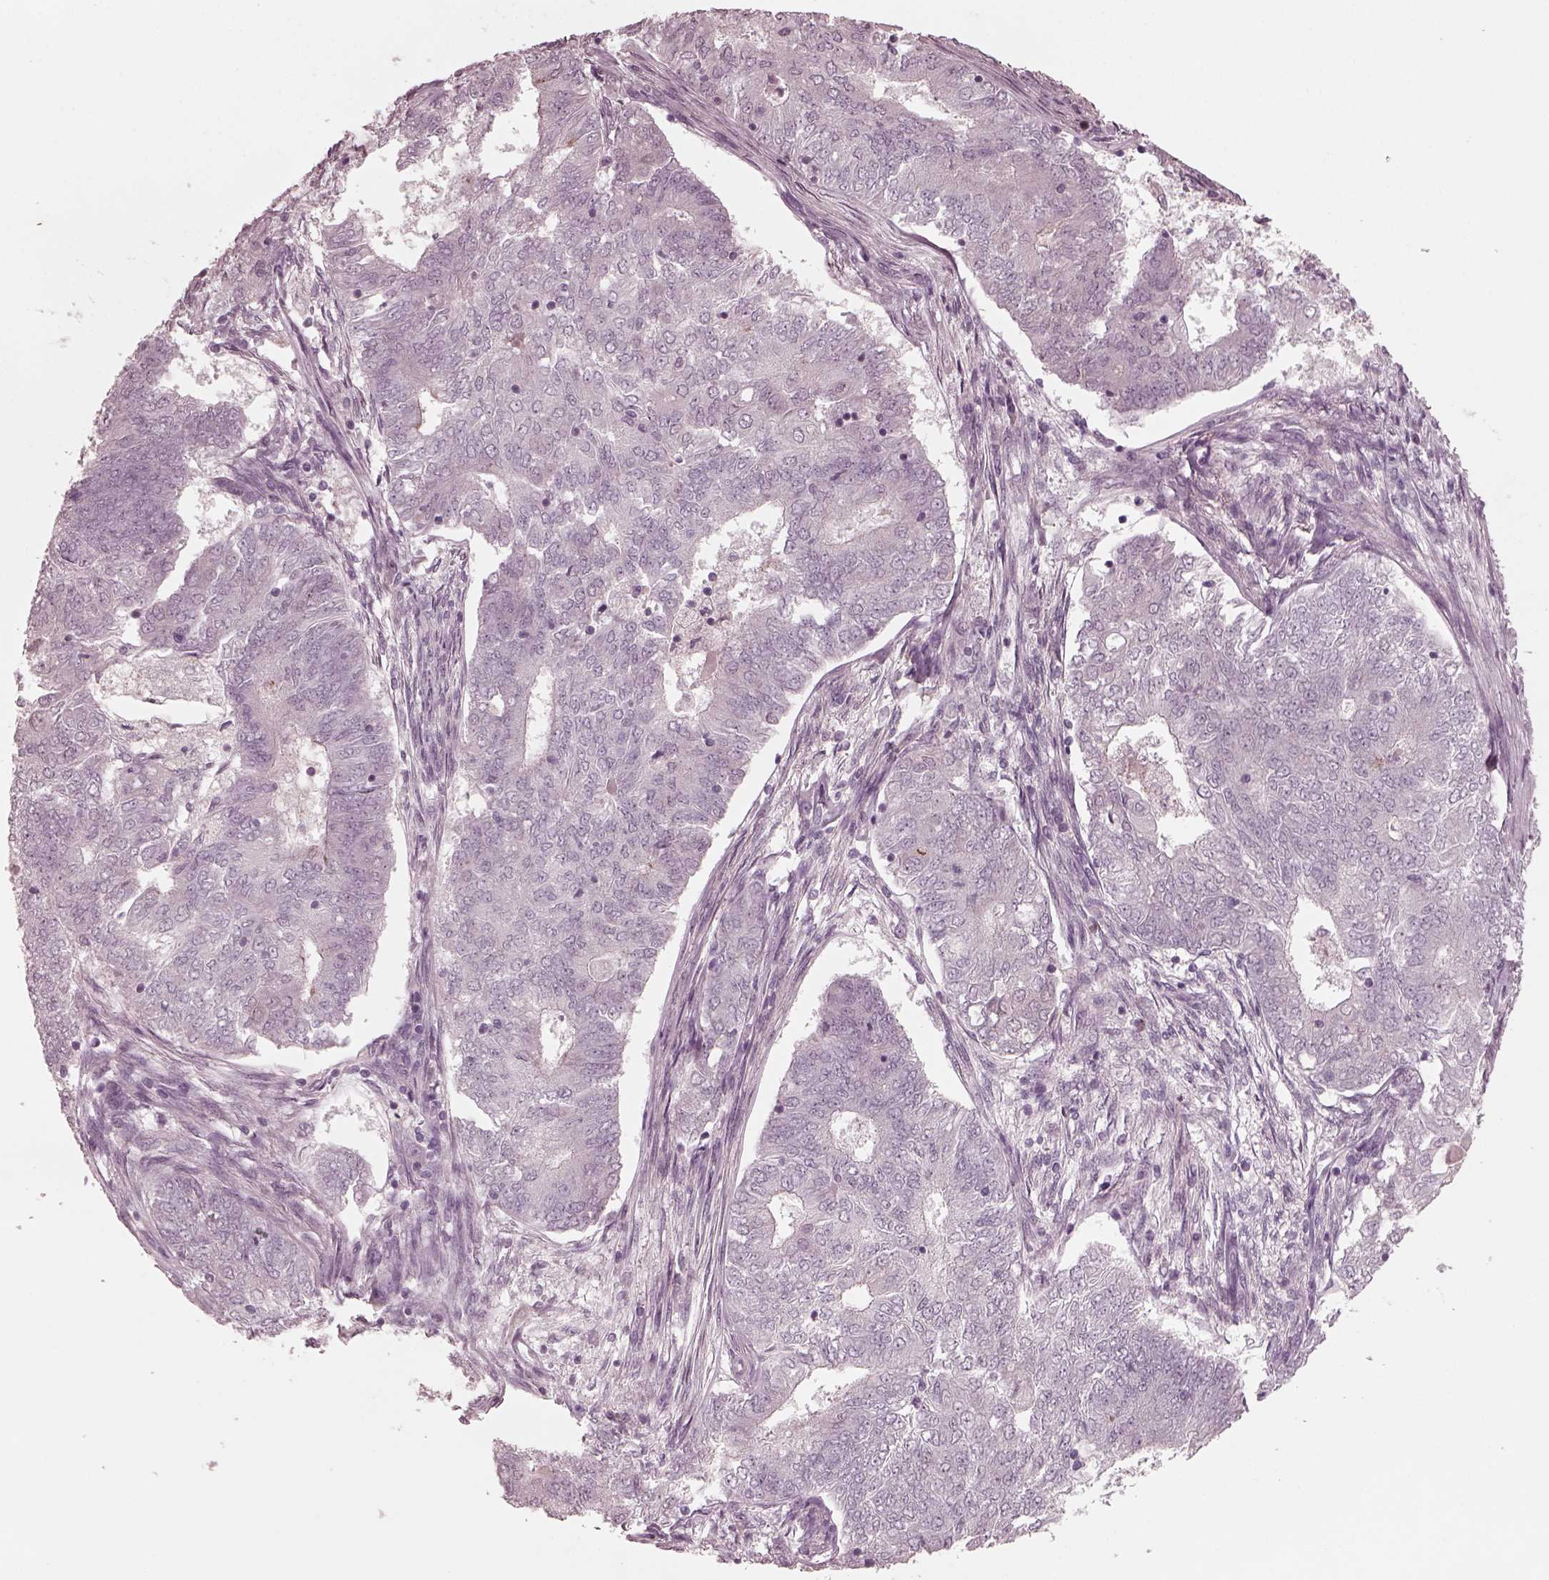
{"staining": {"intensity": "negative", "quantity": "none", "location": "none"}, "tissue": "endometrial cancer", "cell_type": "Tumor cells", "image_type": "cancer", "snomed": [{"axis": "morphology", "description": "Adenocarcinoma, NOS"}, {"axis": "topography", "description": "Endometrium"}], "caption": "Human endometrial adenocarcinoma stained for a protein using IHC exhibits no positivity in tumor cells.", "gene": "SAXO1", "patient": {"sex": "female", "age": 62}}